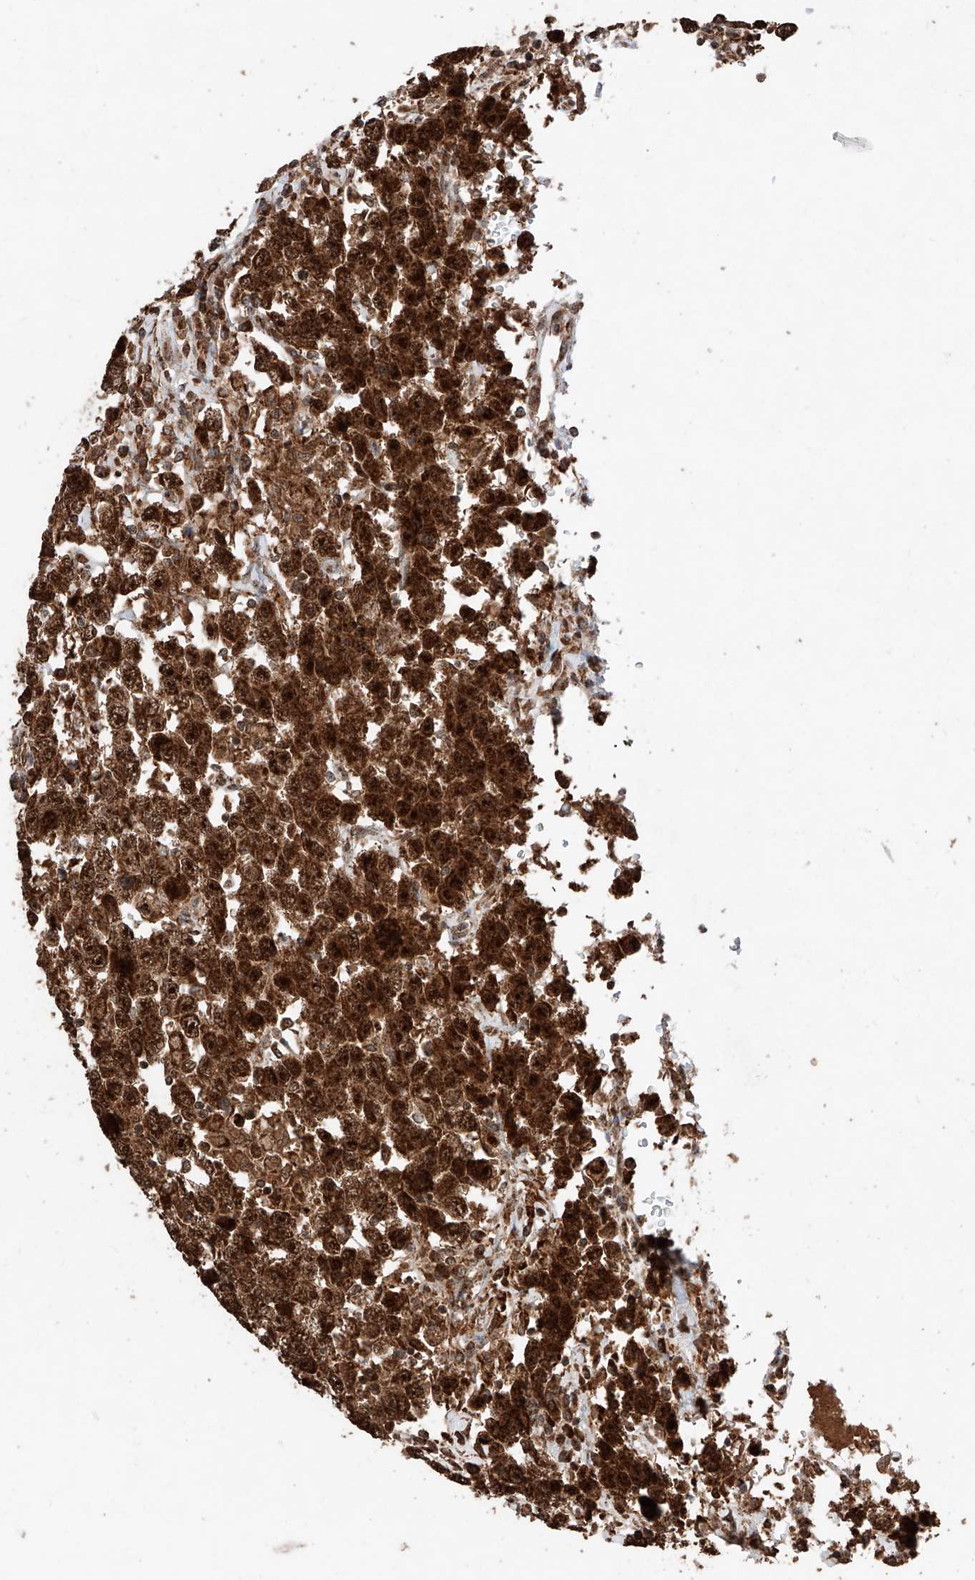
{"staining": {"intensity": "strong", "quantity": ">75%", "location": "cytoplasmic/membranous,nuclear"}, "tissue": "testis cancer", "cell_type": "Tumor cells", "image_type": "cancer", "snomed": [{"axis": "morphology", "description": "Seminoma, NOS"}, {"axis": "topography", "description": "Testis"}], "caption": "A high amount of strong cytoplasmic/membranous and nuclear positivity is seen in about >75% of tumor cells in testis cancer tissue. Using DAB (brown) and hematoxylin (blue) stains, captured at high magnification using brightfield microscopy.", "gene": "ZSCAN29", "patient": {"sex": "male", "age": 41}}